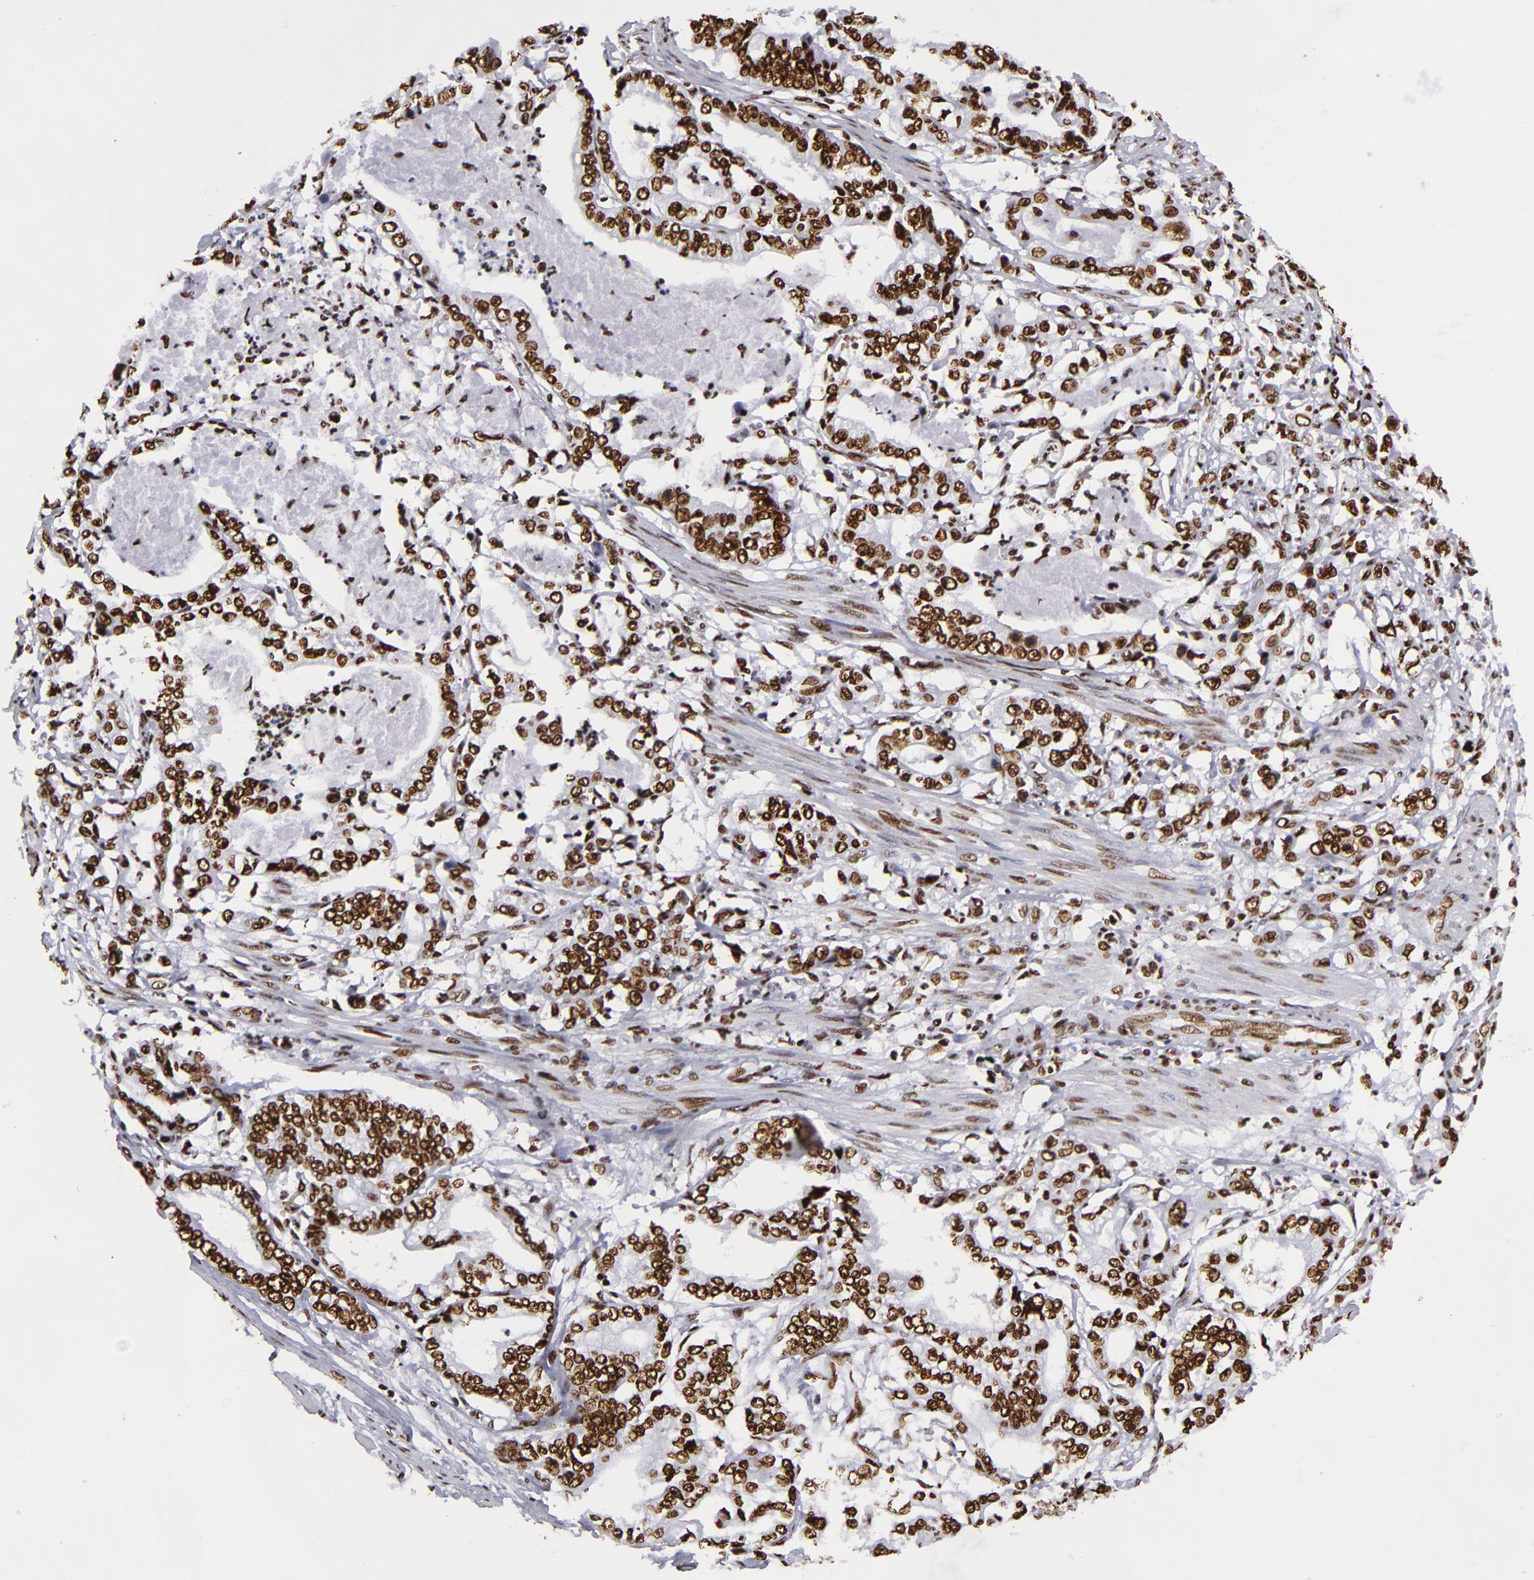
{"staining": {"intensity": "strong", "quantity": ">75%", "location": "nuclear"}, "tissue": "stomach cancer", "cell_type": "Tumor cells", "image_type": "cancer", "snomed": [{"axis": "morphology", "description": "Adenocarcinoma, NOS"}, {"axis": "topography", "description": "Pancreas"}, {"axis": "topography", "description": "Stomach, upper"}], "caption": "Stomach cancer (adenocarcinoma) was stained to show a protein in brown. There is high levels of strong nuclear expression in approximately >75% of tumor cells.", "gene": "SAFB", "patient": {"sex": "male", "age": 77}}